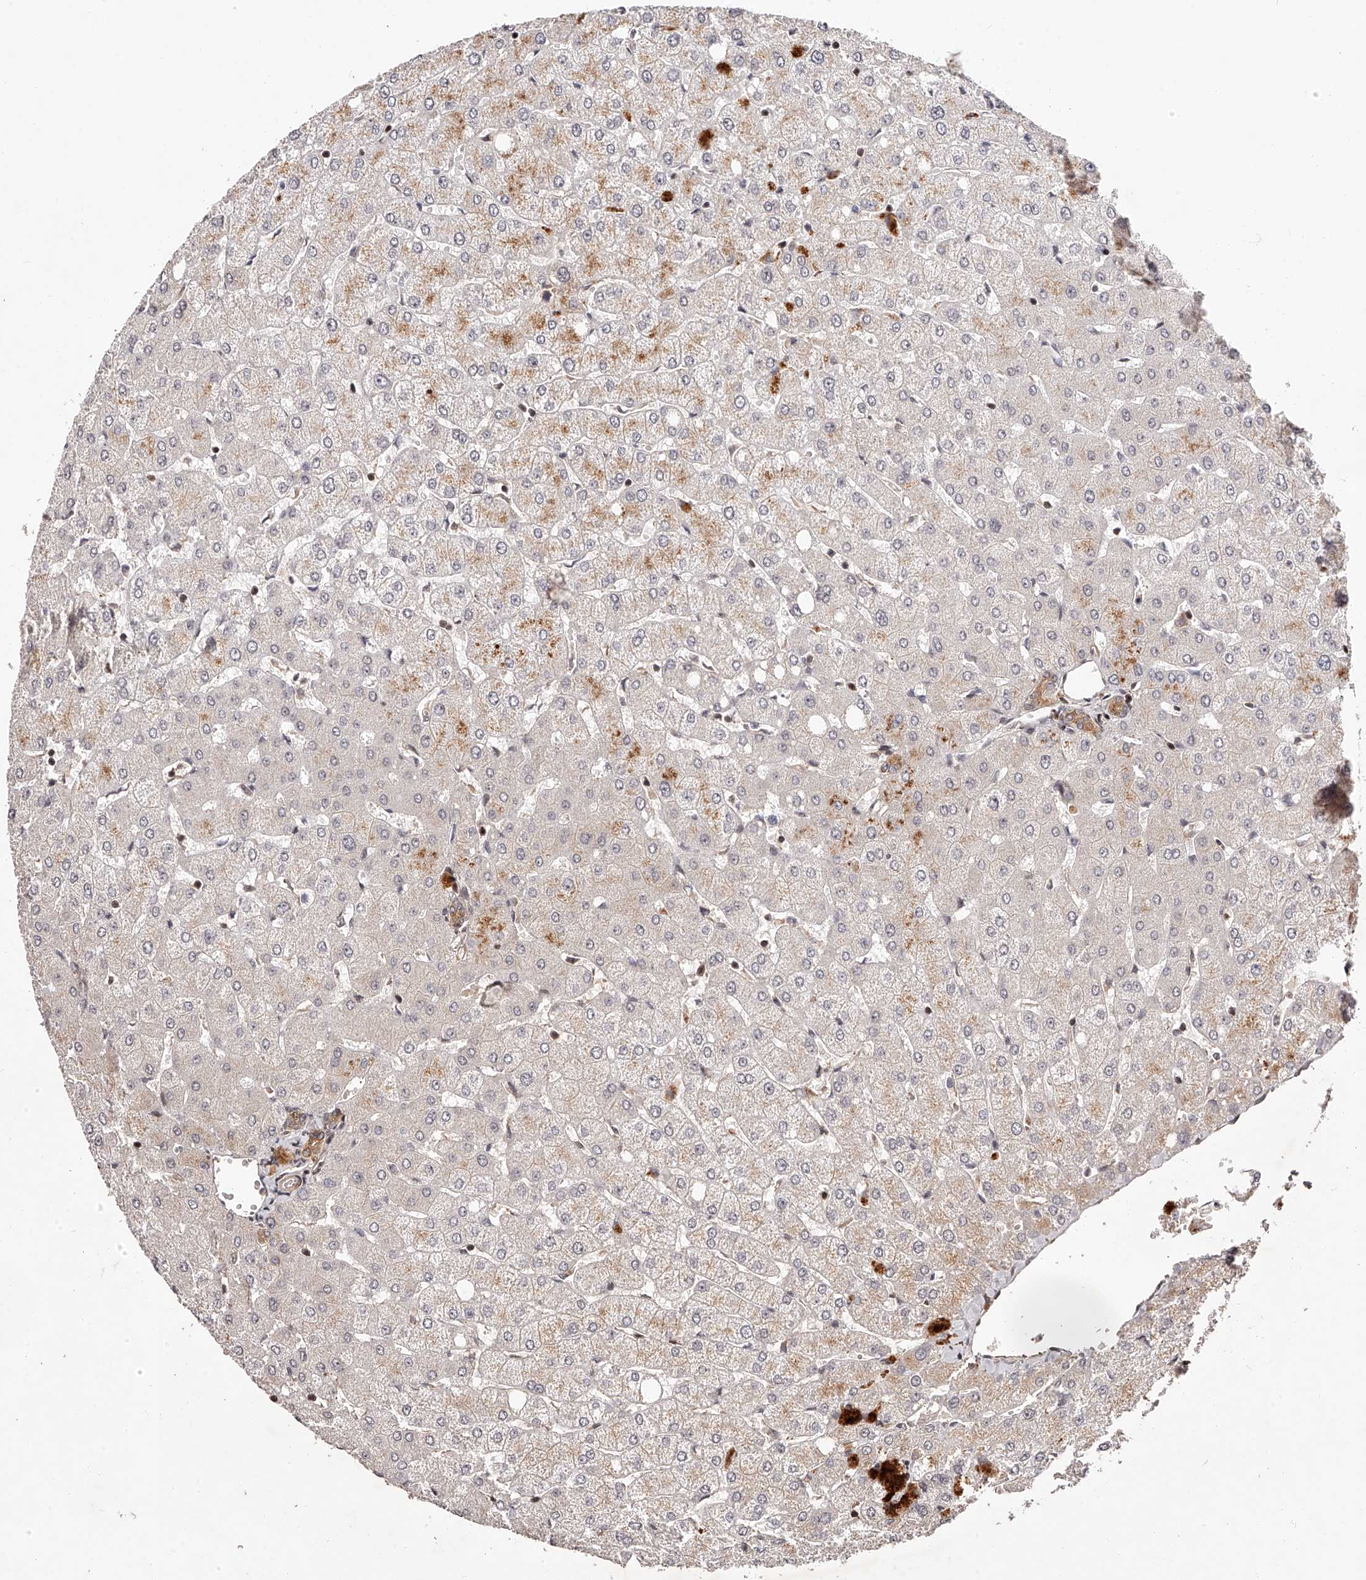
{"staining": {"intensity": "moderate", "quantity": ">75%", "location": "cytoplasmic/membranous"}, "tissue": "liver", "cell_type": "Cholangiocytes", "image_type": "normal", "snomed": [{"axis": "morphology", "description": "Normal tissue, NOS"}, {"axis": "topography", "description": "Liver"}], "caption": "Moderate cytoplasmic/membranous protein staining is appreciated in approximately >75% of cholangiocytes in liver.", "gene": "CUL7", "patient": {"sex": "female", "age": 54}}